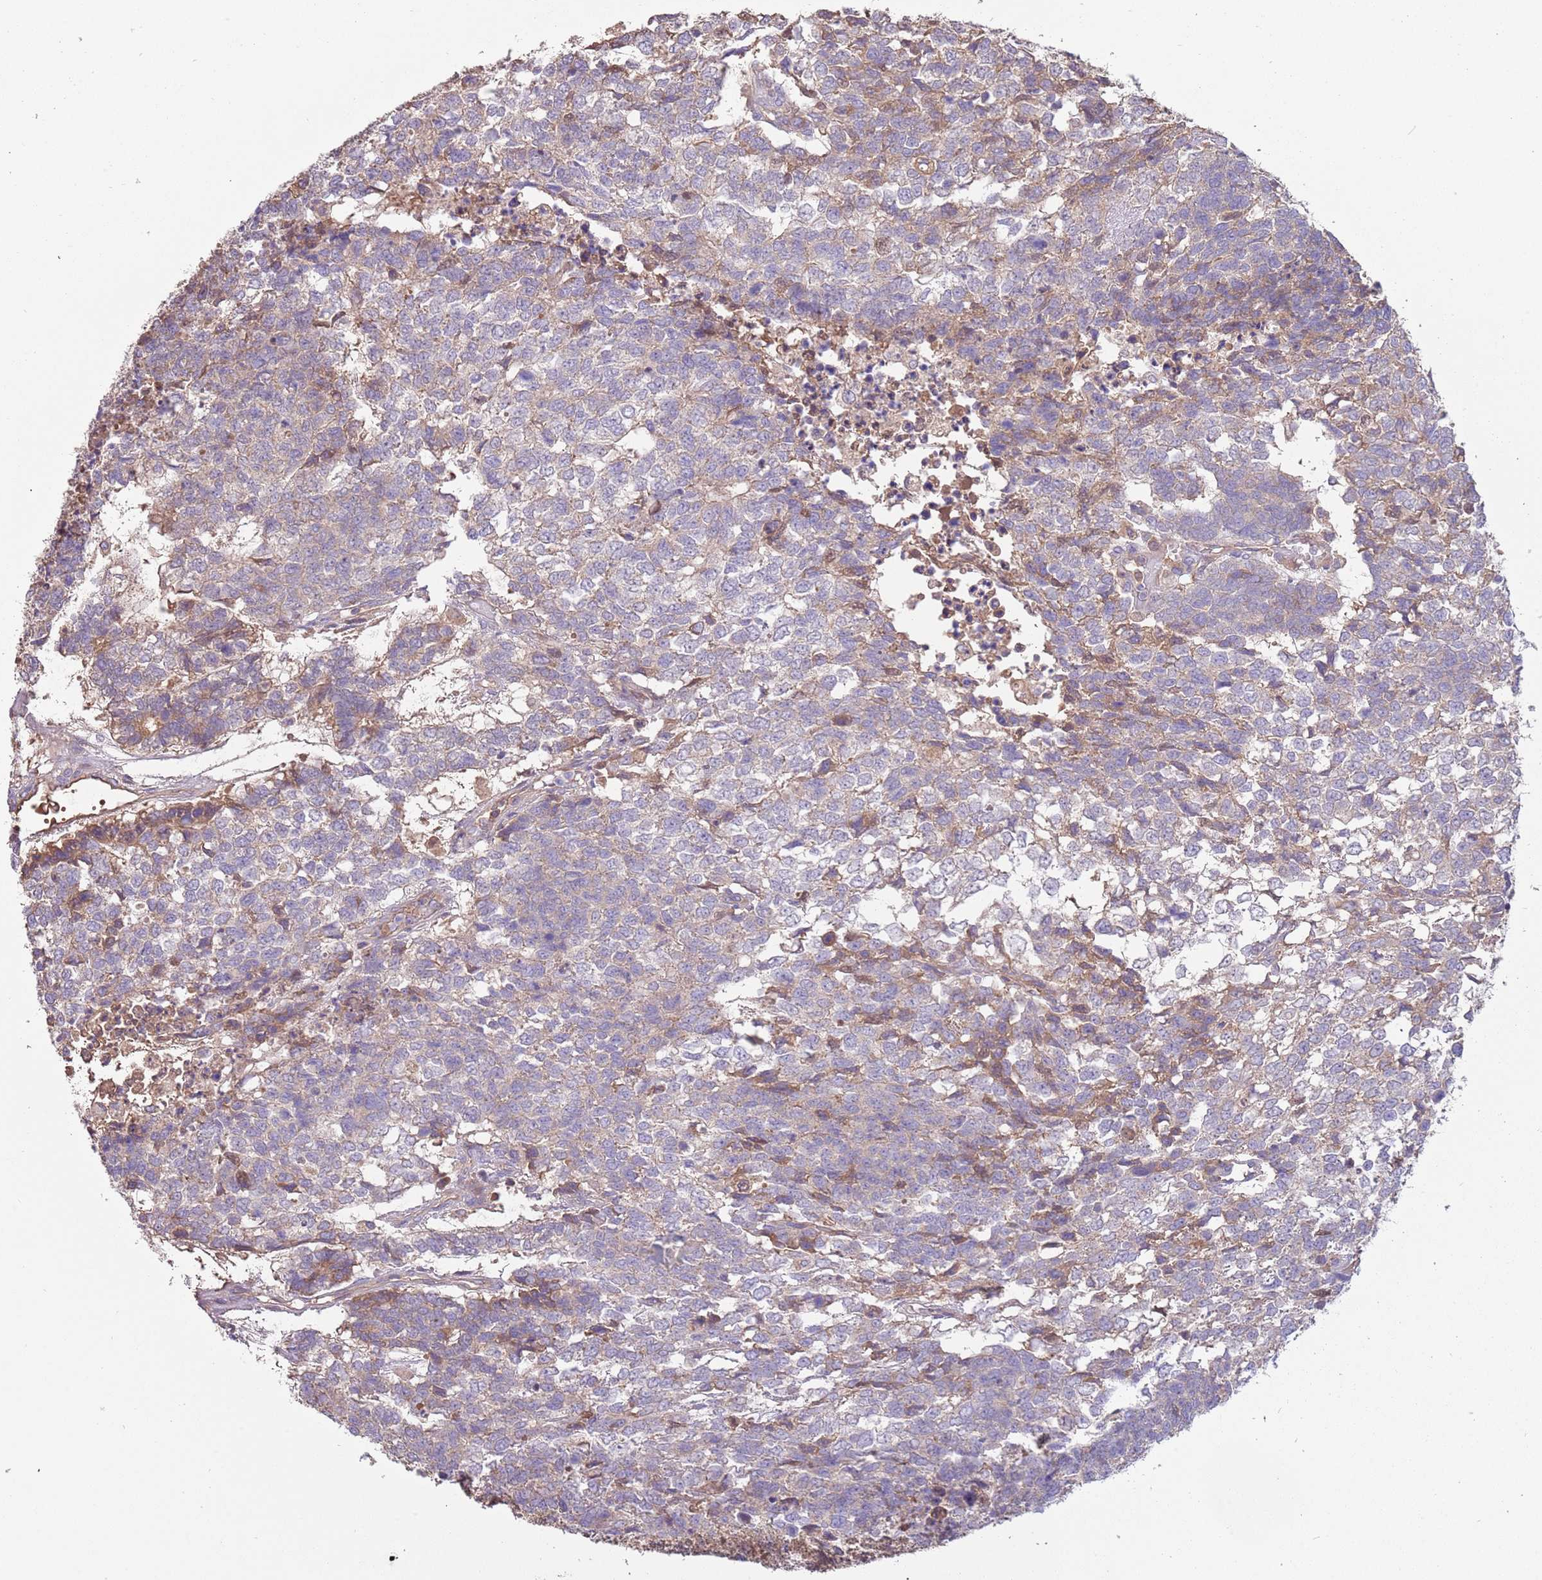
{"staining": {"intensity": "moderate", "quantity": "<25%", "location": "cytoplasmic/membranous"}, "tissue": "testis cancer", "cell_type": "Tumor cells", "image_type": "cancer", "snomed": [{"axis": "morphology", "description": "Carcinoma, Embryonal, NOS"}, {"axis": "topography", "description": "Testis"}], "caption": "Immunohistochemical staining of human embryonal carcinoma (testis) exhibits low levels of moderate cytoplasmic/membranous protein positivity in about <25% of tumor cells.", "gene": "TRMO", "patient": {"sex": "male", "age": 23}}